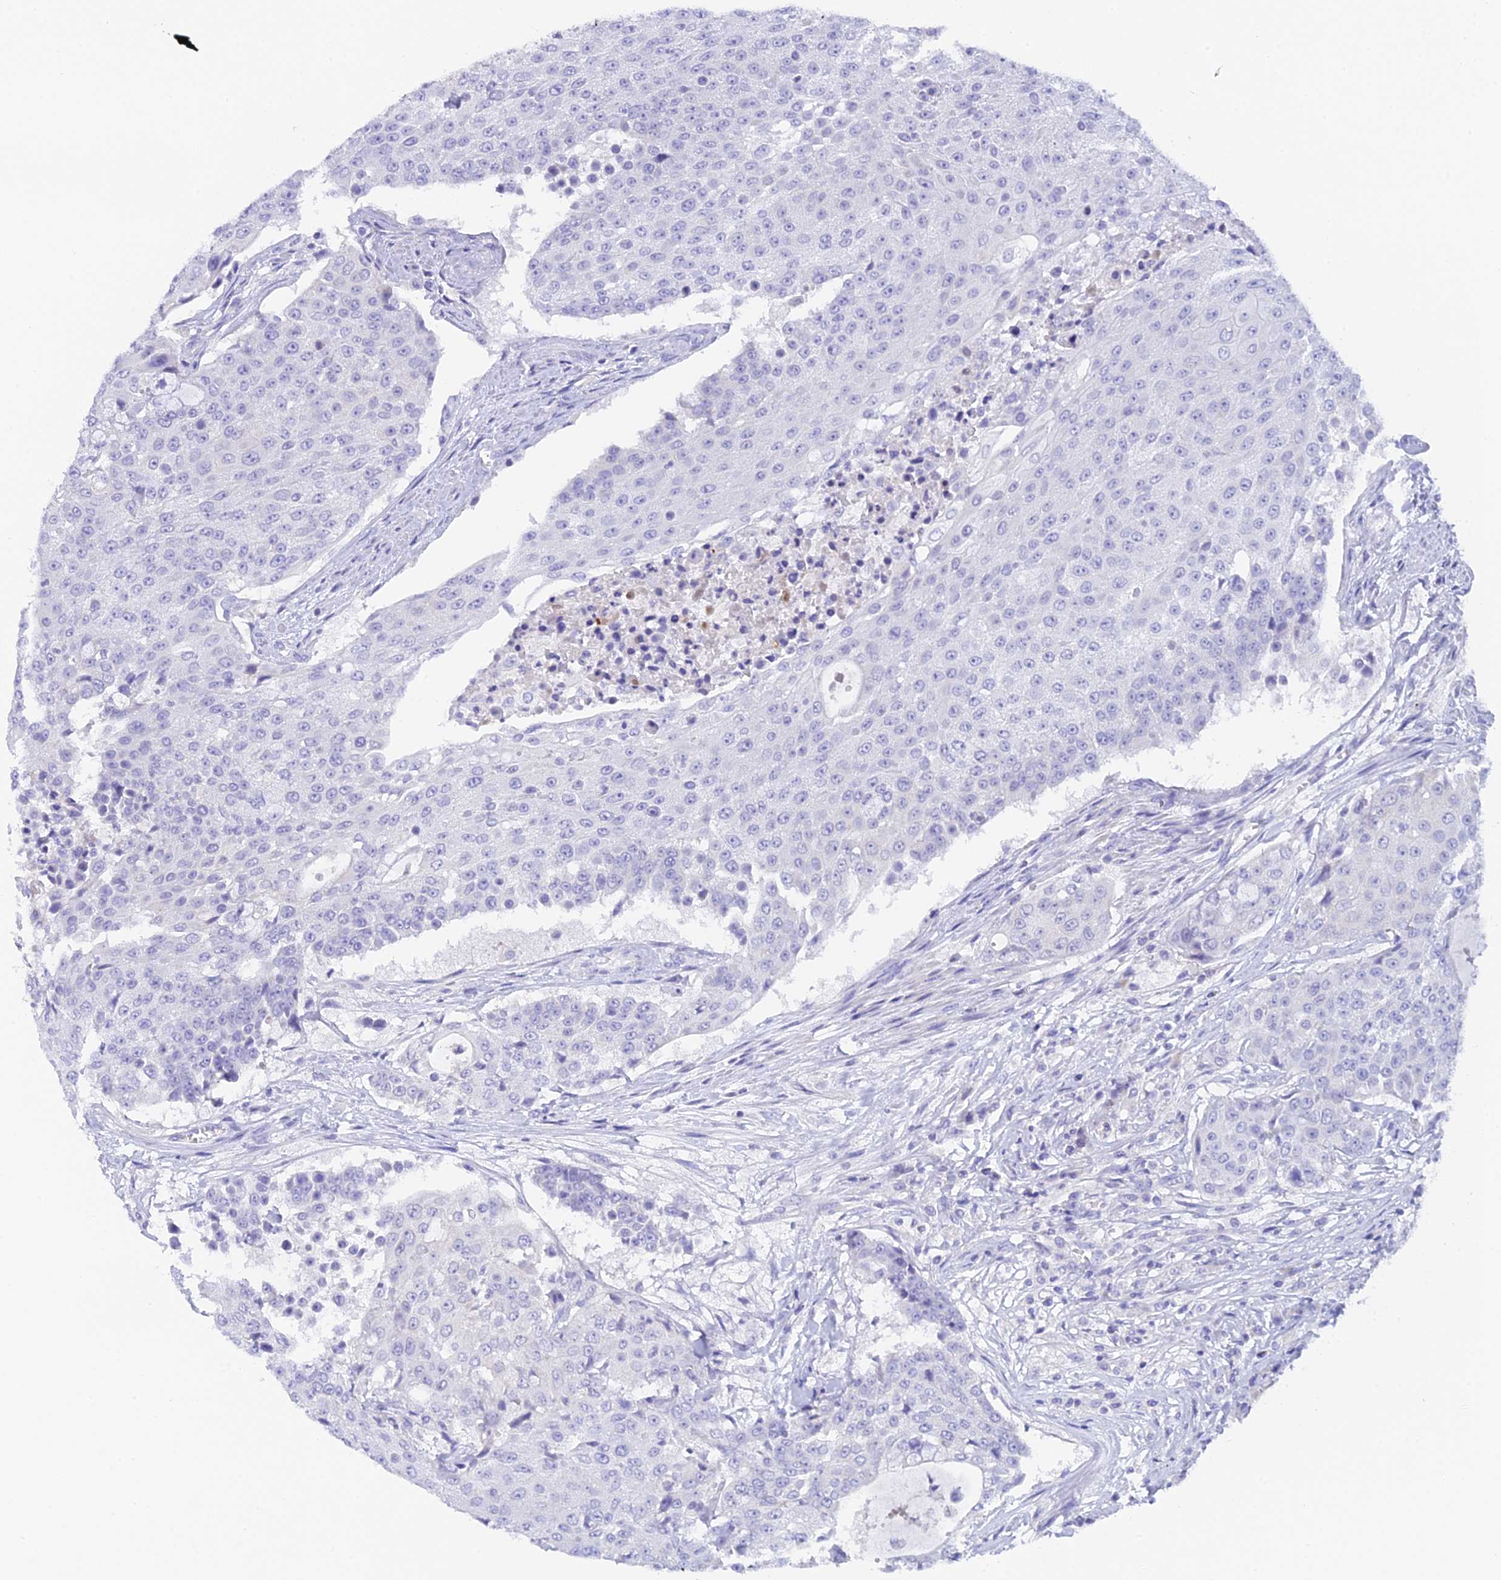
{"staining": {"intensity": "negative", "quantity": "none", "location": "none"}, "tissue": "urothelial cancer", "cell_type": "Tumor cells", "image_type": "cancer", "snomed": [{"axis": "morphology", "description": "Urothelial carcinoma, High grade"}, {"axis": "topography", "description": "Urinary bladder"}], "caption": "Tumor cells are negative for brown protein staining in urothelial cancer.", "gene": "C12orf29", "patient": {"sex": "female", "age": 63}}